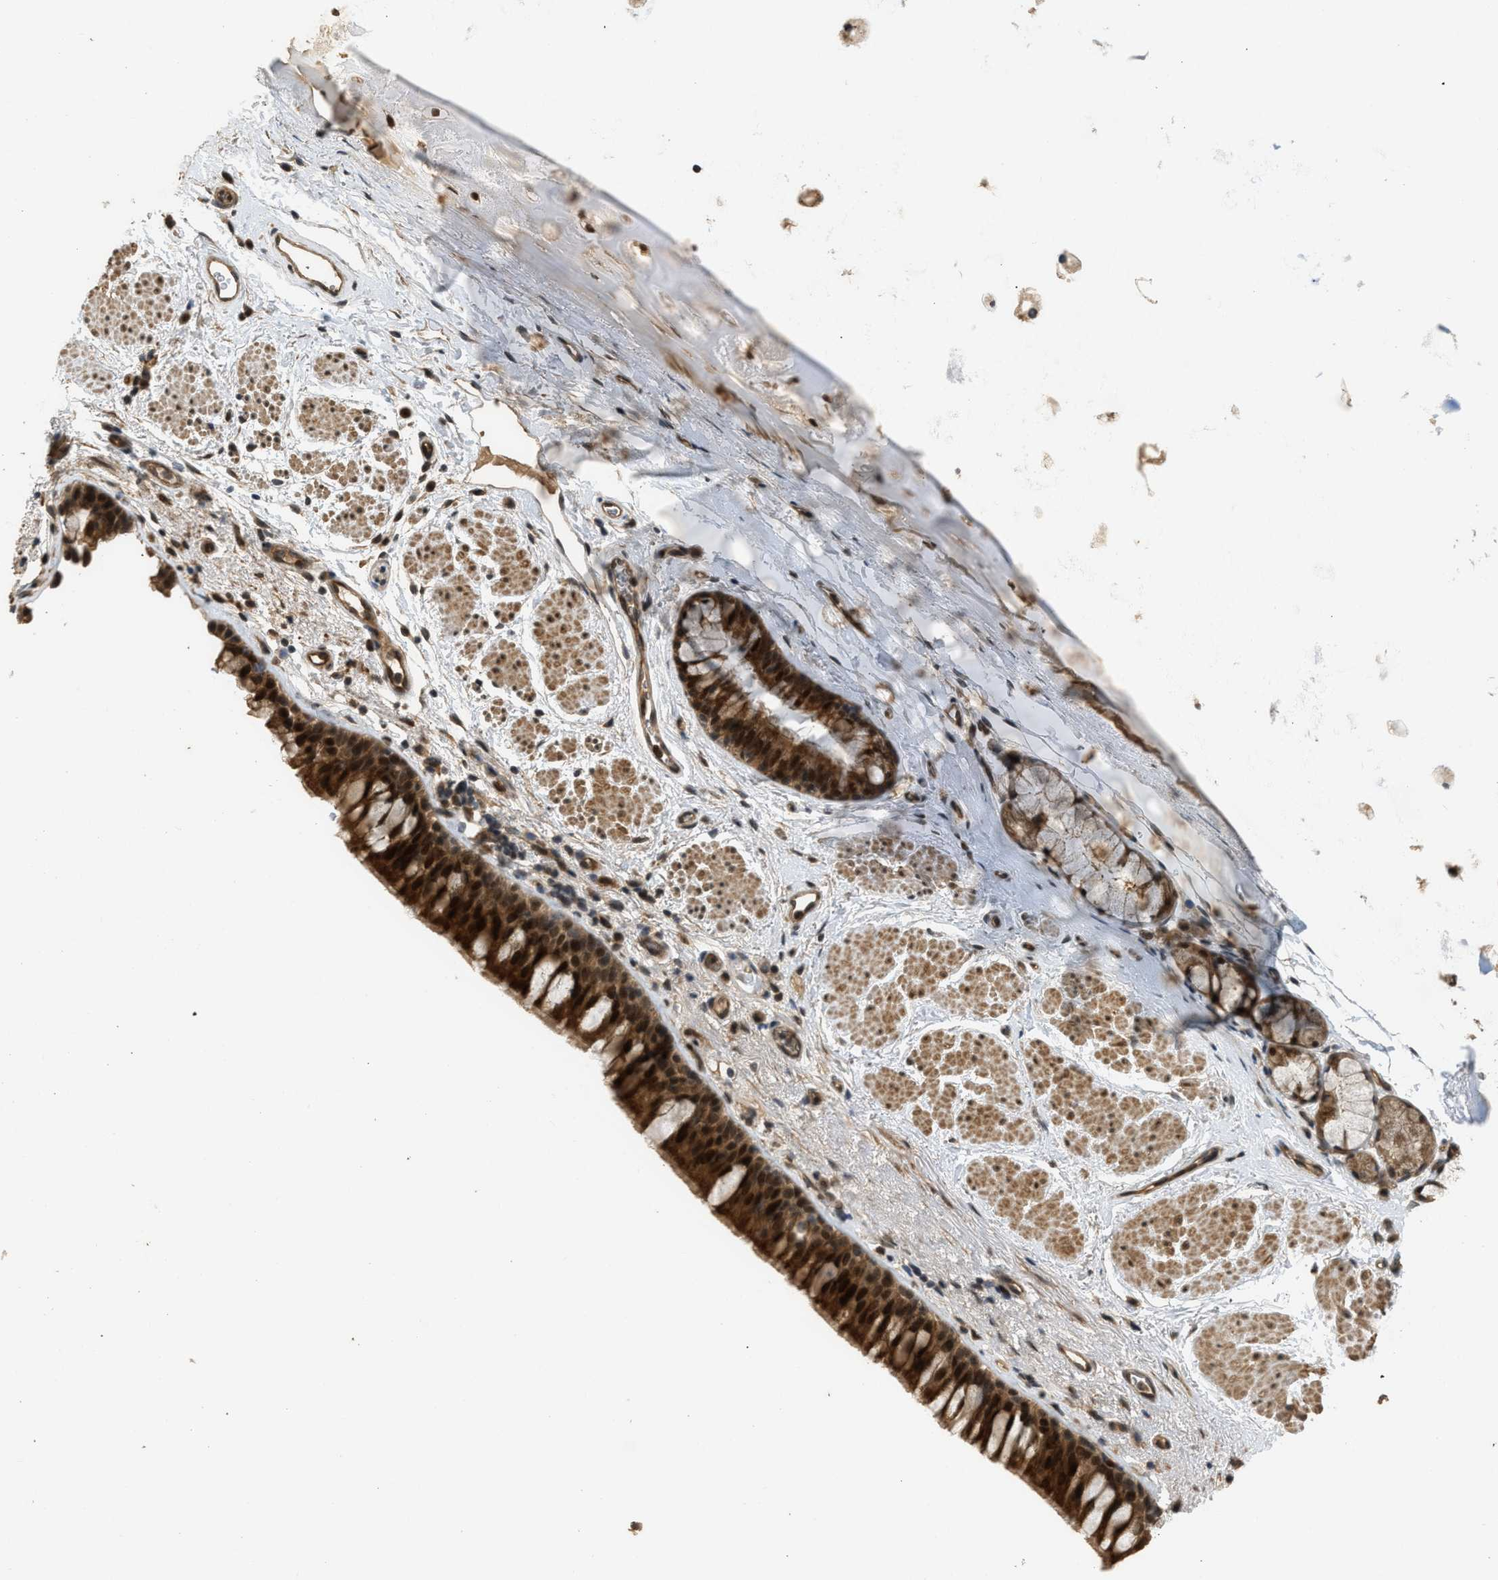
{"staining": {"intensity": "strong", "quantity": ">75%", "location": "cytoplasmic/membranous,nuclear"}, "tissue": "bronchus", "cell_type": "Respiratory epithelial cells", "image_type": "normal", "snomed": [{"axis": "morphology", "description": "Normal tissue, NOS"}, {"axis": "topography", "description": "Cartilage tissue"}, {"axis": "topography", "description": "Bronchus"}], "caption": "The micrograph exhibits staining of normal bronchus, revealing strong cytoplasmic/membranous,nuclear protein staining (brown color) within respiratory epithelial cells.", "gene": "GET1", "patient": {"sex": "female", "age": 53}}